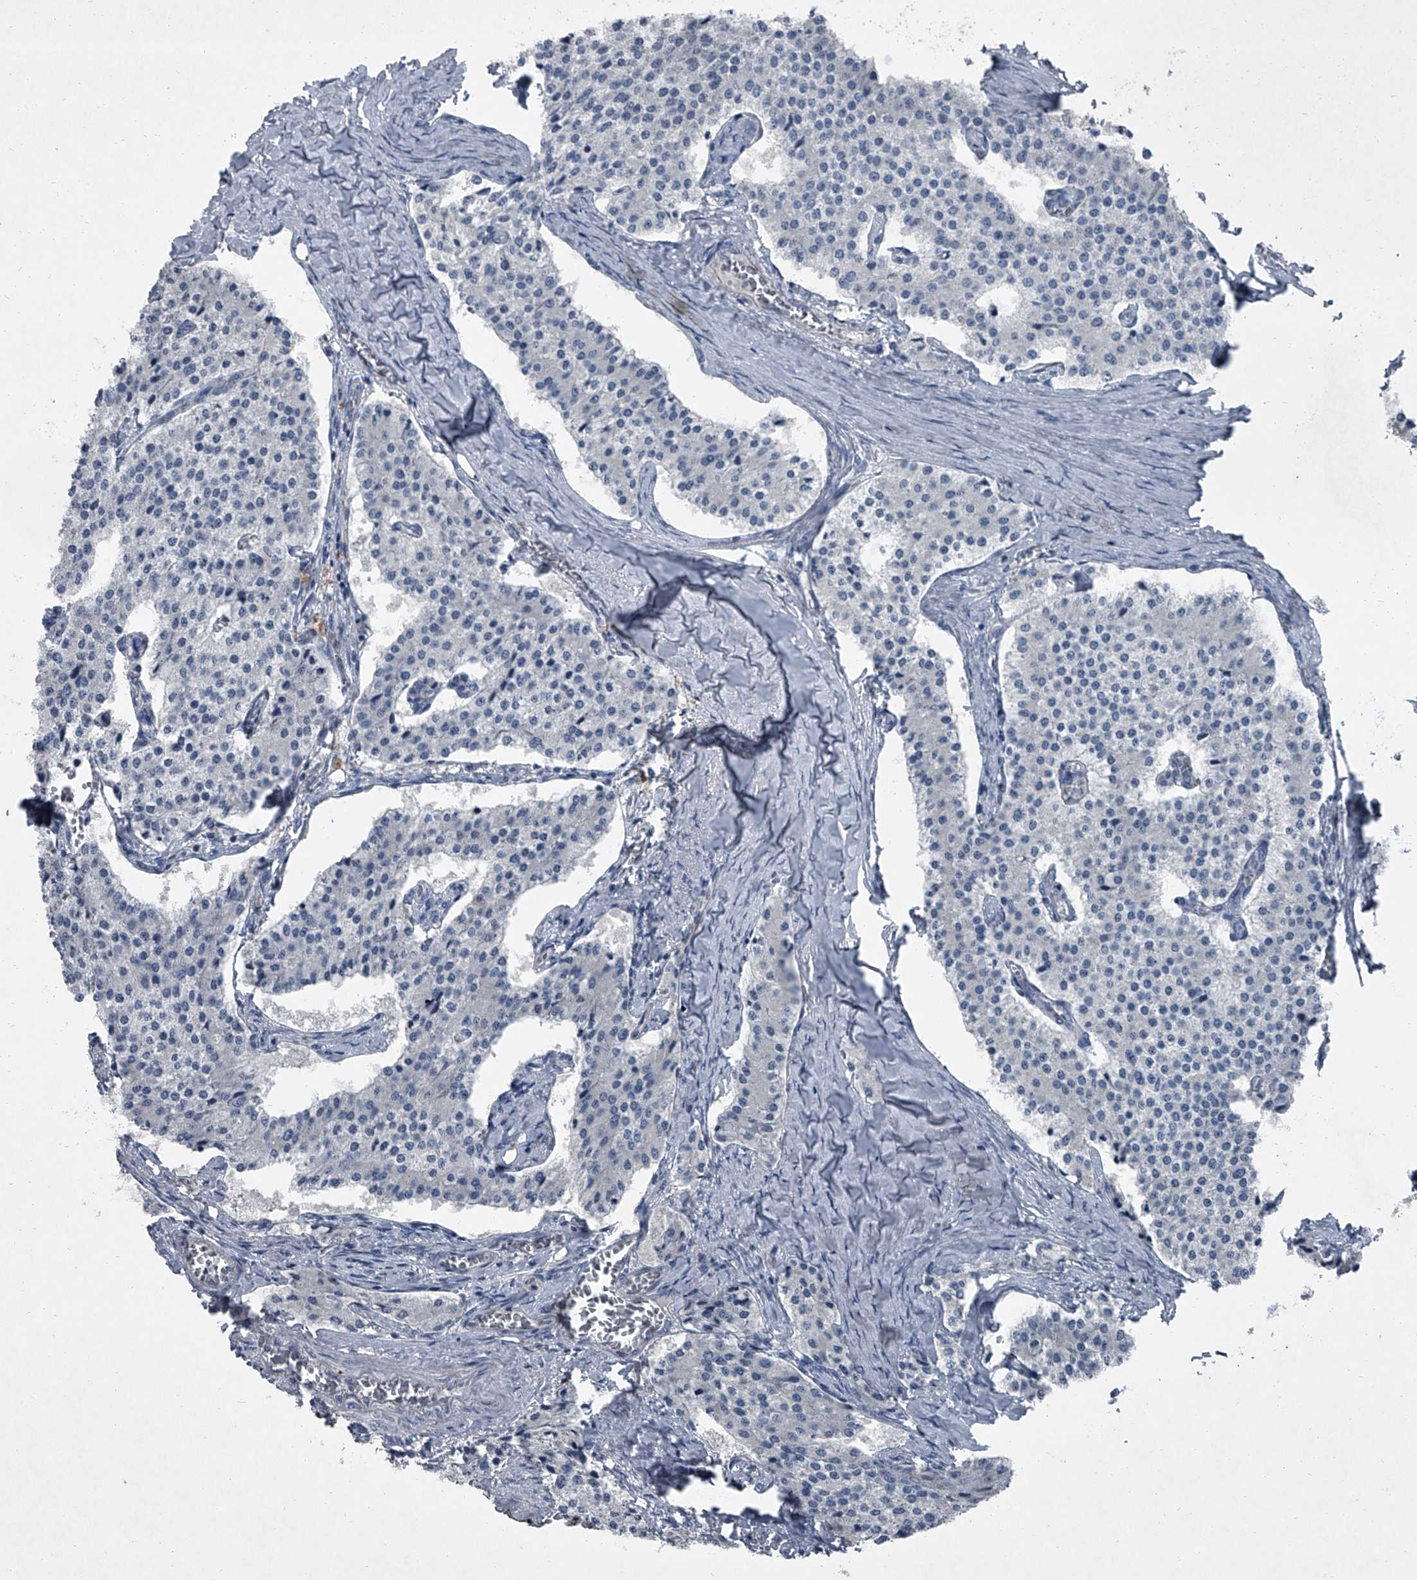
{"staining": {"intensity": "negative", "quantity": "none", "location": "none"}, "tissue": "carcinoid", "cell_type": "Tumor cells", "image_type": "cancer", "snomed": [{"axis": "morphology", "description": "Carcinoid, malignant, NOS"}, {"axis": "topography", "description": "Colon"}], "caption": "The histopathology image reveals no significant staining in tumor cells of carcinoid.", "gene": "HEPHL1", "patient": {"sex": "female", "age": 52}}